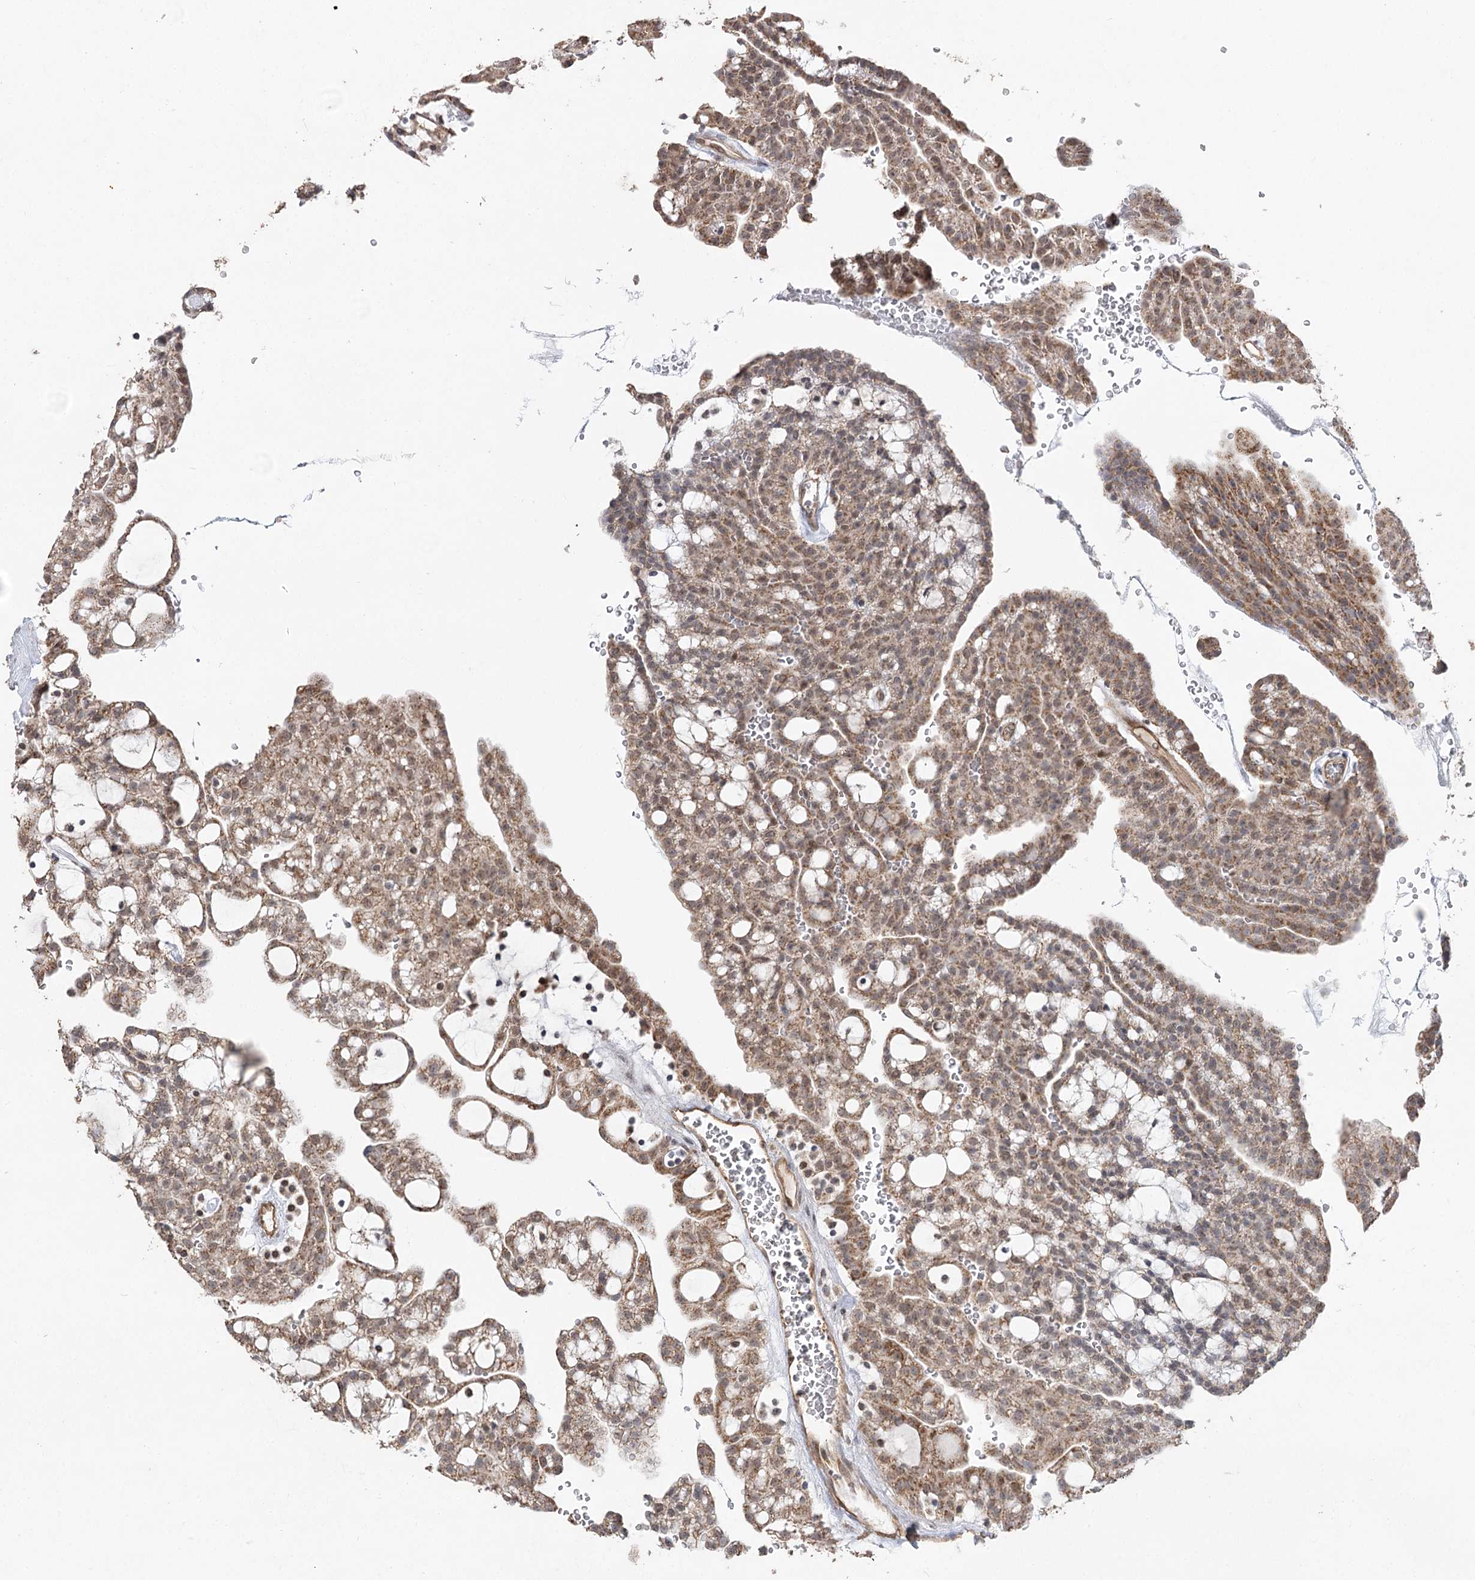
{"staining": {"intensity": "moderate", "quantity": ">75%", "location": "cytoplasmic/membranous"}, "tissue": "renal cancer", "cell_type": "Tumor cells", "image_type": "cancer", "snomed": [{"axis": "morphology", "description": "Adenocarcinoma, NOS"}, {"axis": "topography", "description": "Kidney"}], "caption": "Protein expression by immunohistochemistry reveals moderate cytoplasmic/membranous expression in approximately >75% of tumor cells in renal cancer.", "gene": "RUFY4", "patient": {"sex": "male", "age": 63}}